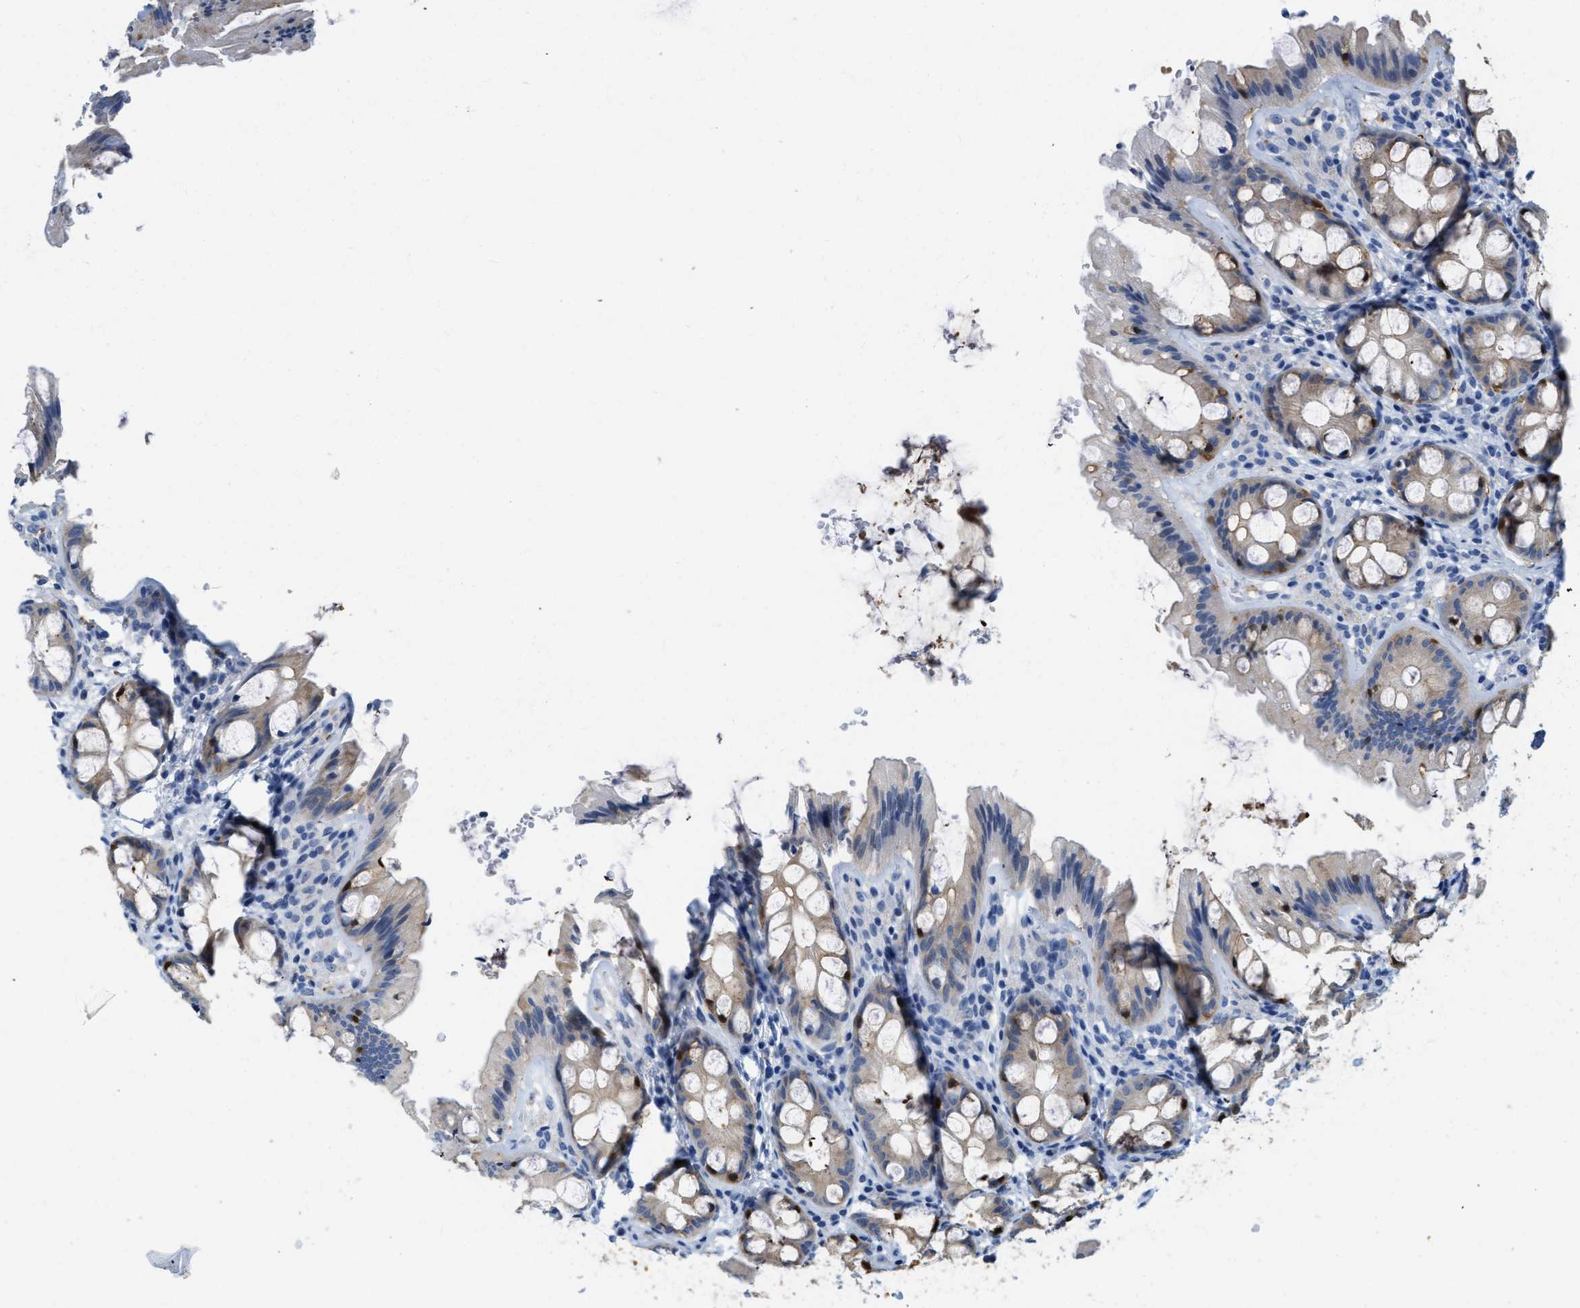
{"staining": {"intensity": "negative", "quantity": "none", "location": "none"}, "tissue": "colon", "cell_type": "Endothelial cells", "image_type": "normal", "snomed": [{"axis": "morphology", "description": "Normal tissue, NOS"}, {"axis": "topography", "description": "Colon"}], "caption": "Immunohistochemistry (IHC) of unremarkable colon shows no positivity in endothelial cells.", "gene": "CRYM", "patient": {"sex": "male", "age": 47}}